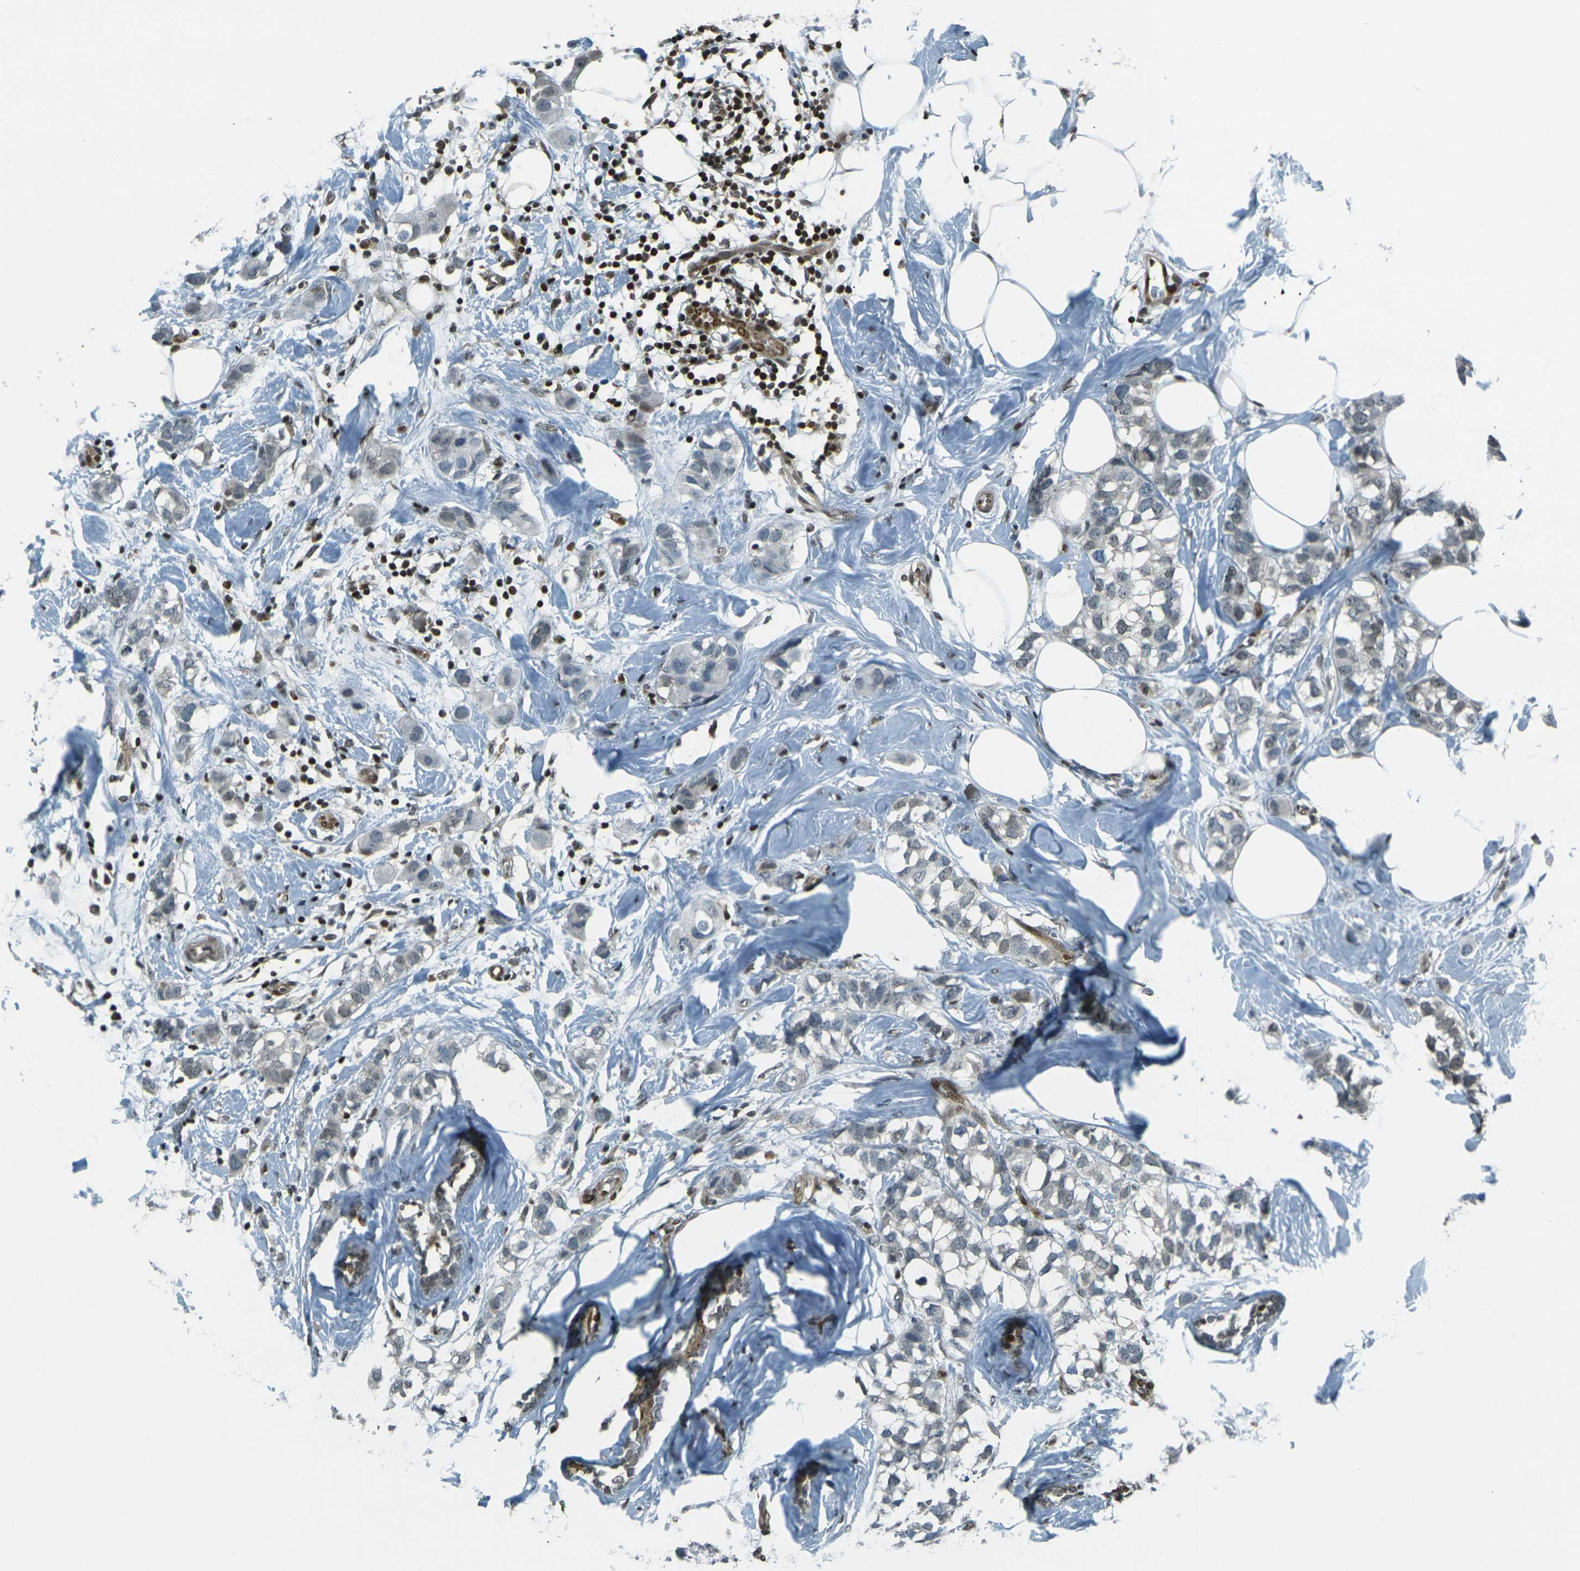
{"staining": {"intensity": "weak", "quantity": "25%-75%", "location": "nuclear"}, "tissue": "breast cancer", "cell_type": "Tumor cells", "image_type": "cancer", "snomed": [{"axis": "morphology", "description": "Normal tissue, NOS"}, {"axis": "morphology", "description": "Duct carcinoma"}, {"axis": "topography", "description": "Breast"}], "caption": "Breast cancer (intraductal carcinoma) was stained to show a protein in brown. There is low levels of weak nuclear positivity in about 25%-75% of tumor cells.", "gene": "NHEJ1", "patient": {"sex": "female", "age": 50}}